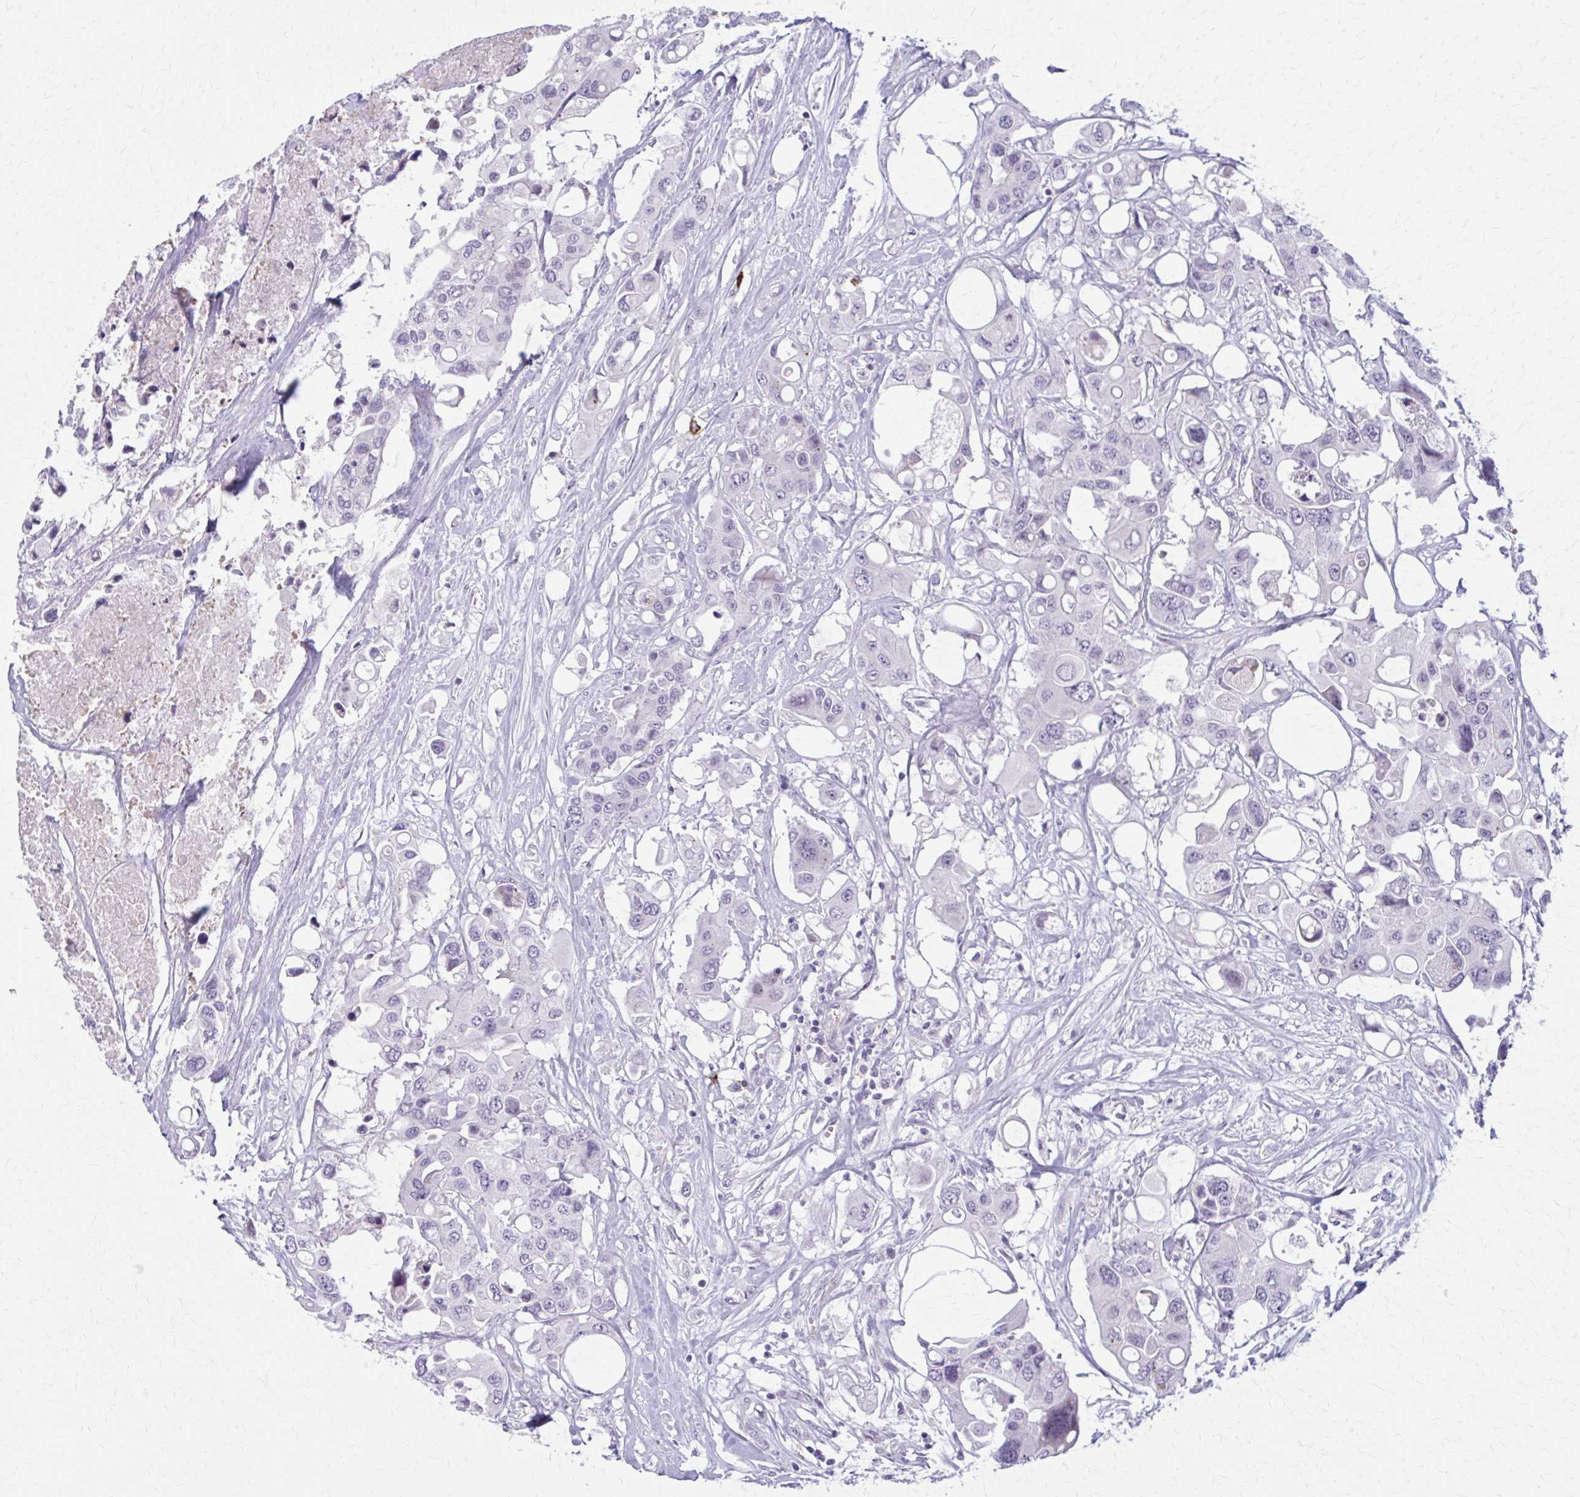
{"staining": {"intensity": "negative", "quantity": "none", "location": "none"}, "tissue": "colorectal cancer", "cell_type": "Tumor cells", "image_type": "cancer", "snomed": [{"axis": "morphology", "description": "Adenocarcinoma, NOS"}, {"axis": "topography", "description": "Colon"}], "caption": "This is an immunohistochemistry micrograph of colorectal cancer (adenocarcinoma). There is no positivity in tumor cells.", "gene": "CD38", "patient": {"sex": "male", "age": 77}}